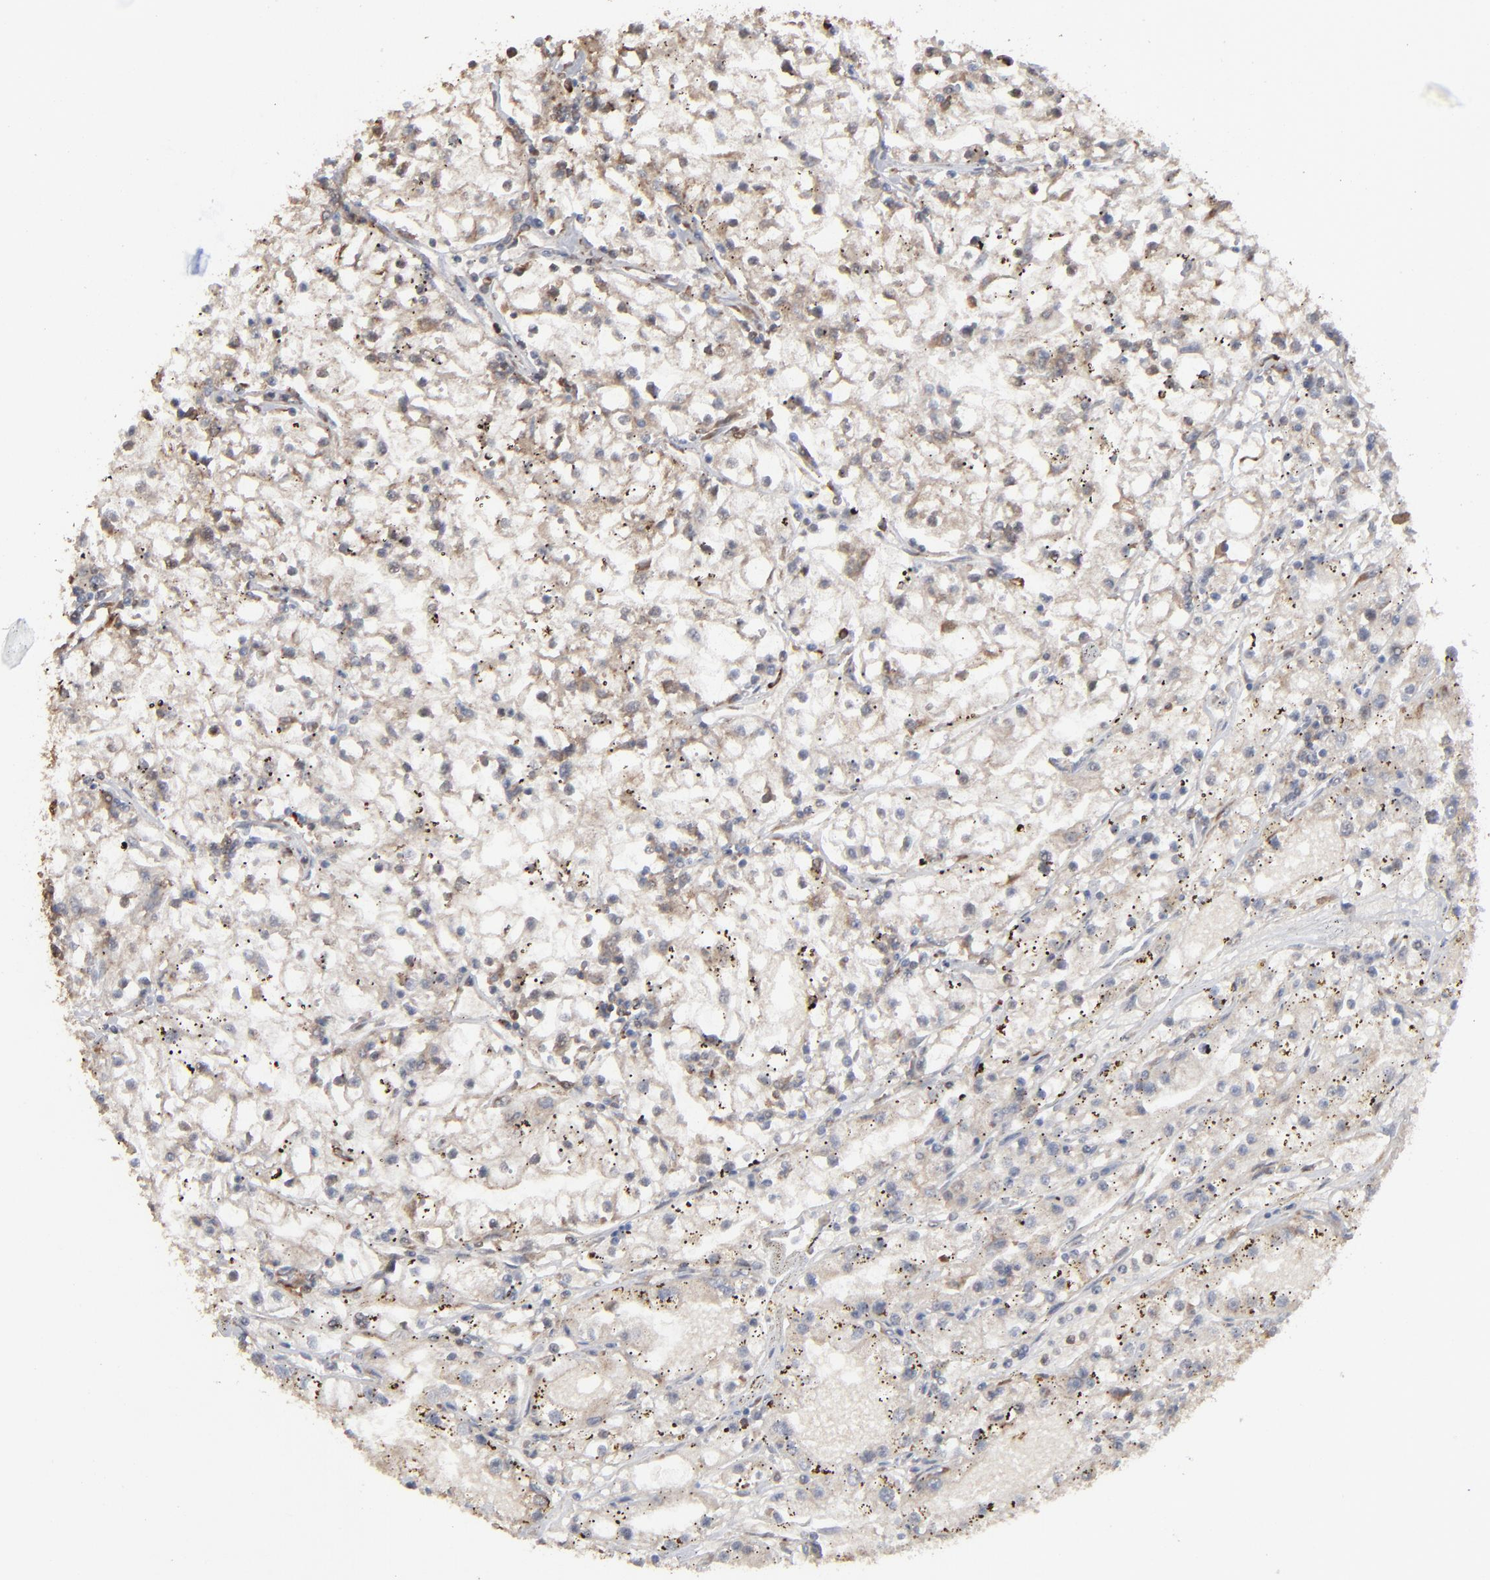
{"staining": {"intensity": "weak", "quantity": "25%-75%", "location": "cytoplasmic/membranous"}, "tissue": "renal cancer", "cell_type": "Tumor cells", "image_type": "cancer", "snomed": [{"axis": "morphology", "description": "Adenocarcinoma, NOS"}, {"axis": "topography", "description": "Kidney"}], "caption": "This photomicrograph displays immunohistochemistry staining of adenocarcinoma (renal), with low weak cytoplasmic/membranous positivity in approximately 25%-75% of tumor cells.", "gene": "NME1-NME2", "patient": {"sex": "male", "age": 56}}